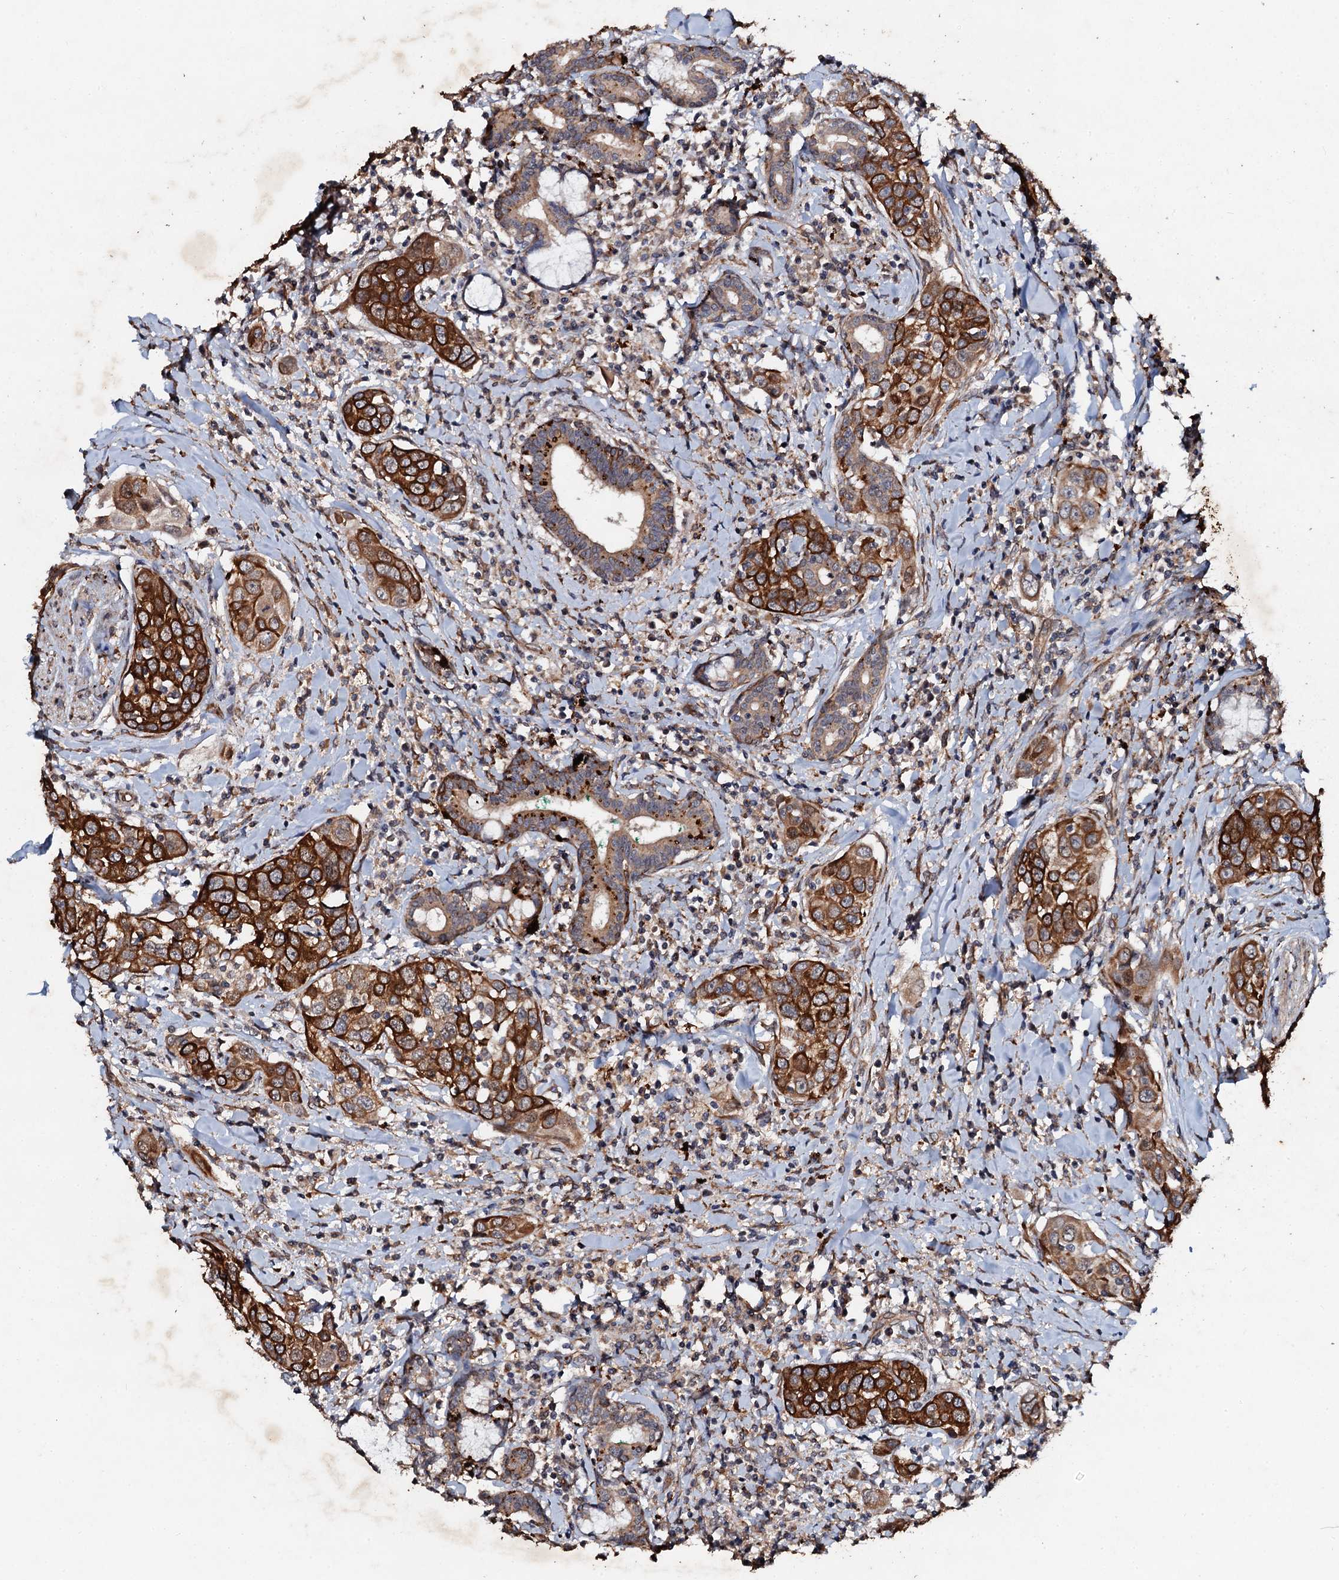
{"staining": {"intensity": "strong", "quantity": ">75%", "location": "cytoplasmic/membranous"}, "tissue": "head and neck cancer", "cell_type": "Tumor cells", "image_type": "cancer", "snomed": [{"axis": "morphology", "description": "Squamous cell carcinoma, NOS"}, {"axis": "topography", "description": "Oral tissue"}, {"axis": "topography", "description": "Head-Neck"}], "caption": "Immunohistochemistry (IHC) (DAB) staining of head and neck cancer demonstrates strong cytoplasmic/membranous protein expression in approximately >75% of tumor cells.", "gene": "ADAMTS10", "patient": {"sex": "female", "age": 50}}